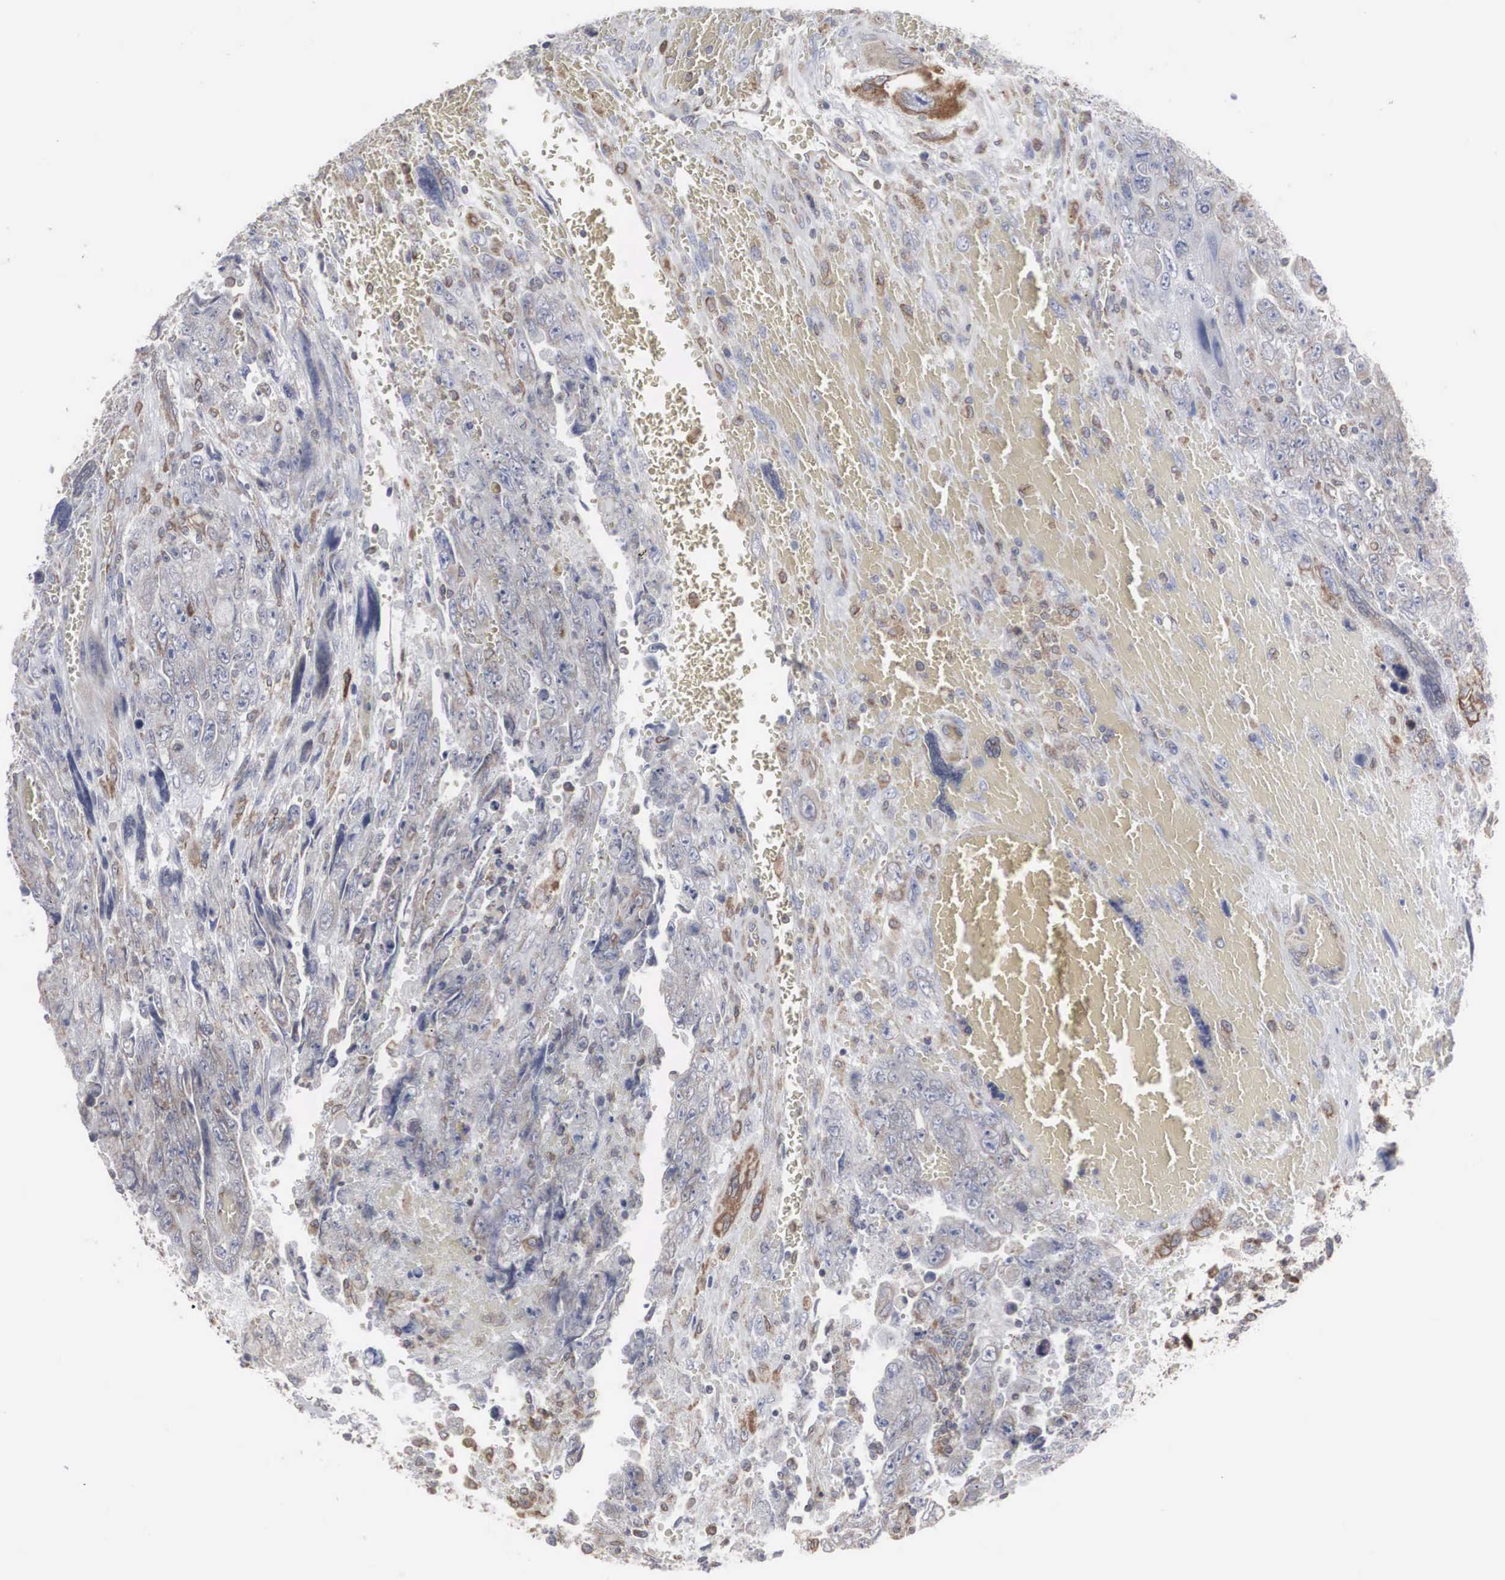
{"staining": {"intensity": "weak", "quantity": "<25%", "location": "cytoplasmic/membranous"}, "tissue": "testis cancer", "cell_type": "Tumor cells", "image_type": "cancer", "snomed": [{"axis": "morphology", "description": "Carcinoma, Embryonal, NOS"}, {"axis": "topography", "description": "Testis"}], "caption": "Immunohistochemical staining of human embryonal carcinoma (testis) demonstrates no significant expression in tumor cells. The staining was performed using DAB (3,3'-diaminobenzidine) to visualize the protein expression in brown, while the nuclei were stained in blue with hematoxylin (Magnification: 20x).", "gene": "MIA2", "patient": {"sex": "male", "age": 28}}